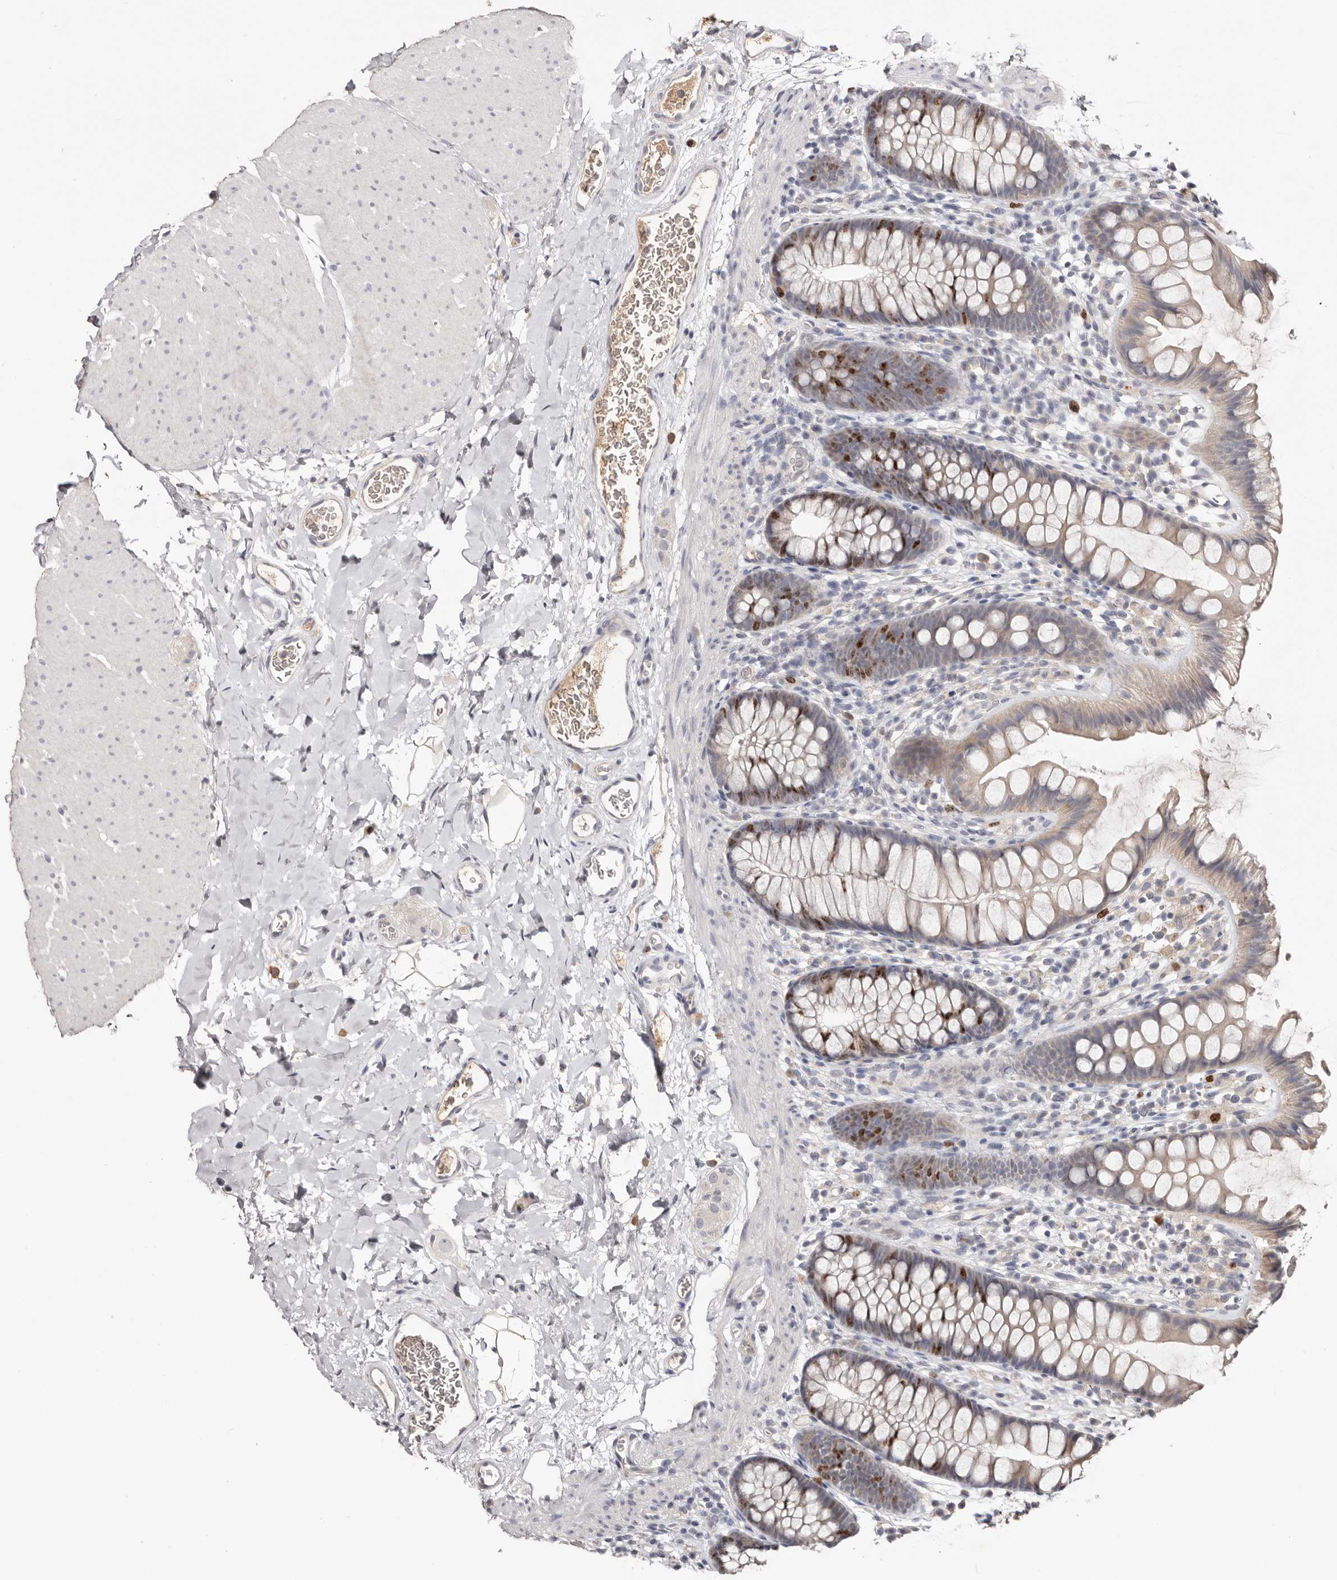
{"staining": {"intensity": "negative", "quantity": "none", "location": "none"}, "tissue": "colon", "cell_type": "Endothelial cells", "image_type": "normal", "snomed": [{"axis": "morphology", "description": "Normal tissue, NOS"}, {"axis": "topography", "description": "Colon"}], "caption": "Colon stained for a protein using IHC displays no positivity endothelial cells.", "gene": "CCDC190", "patient": {"sex": "female", "age": 62}}